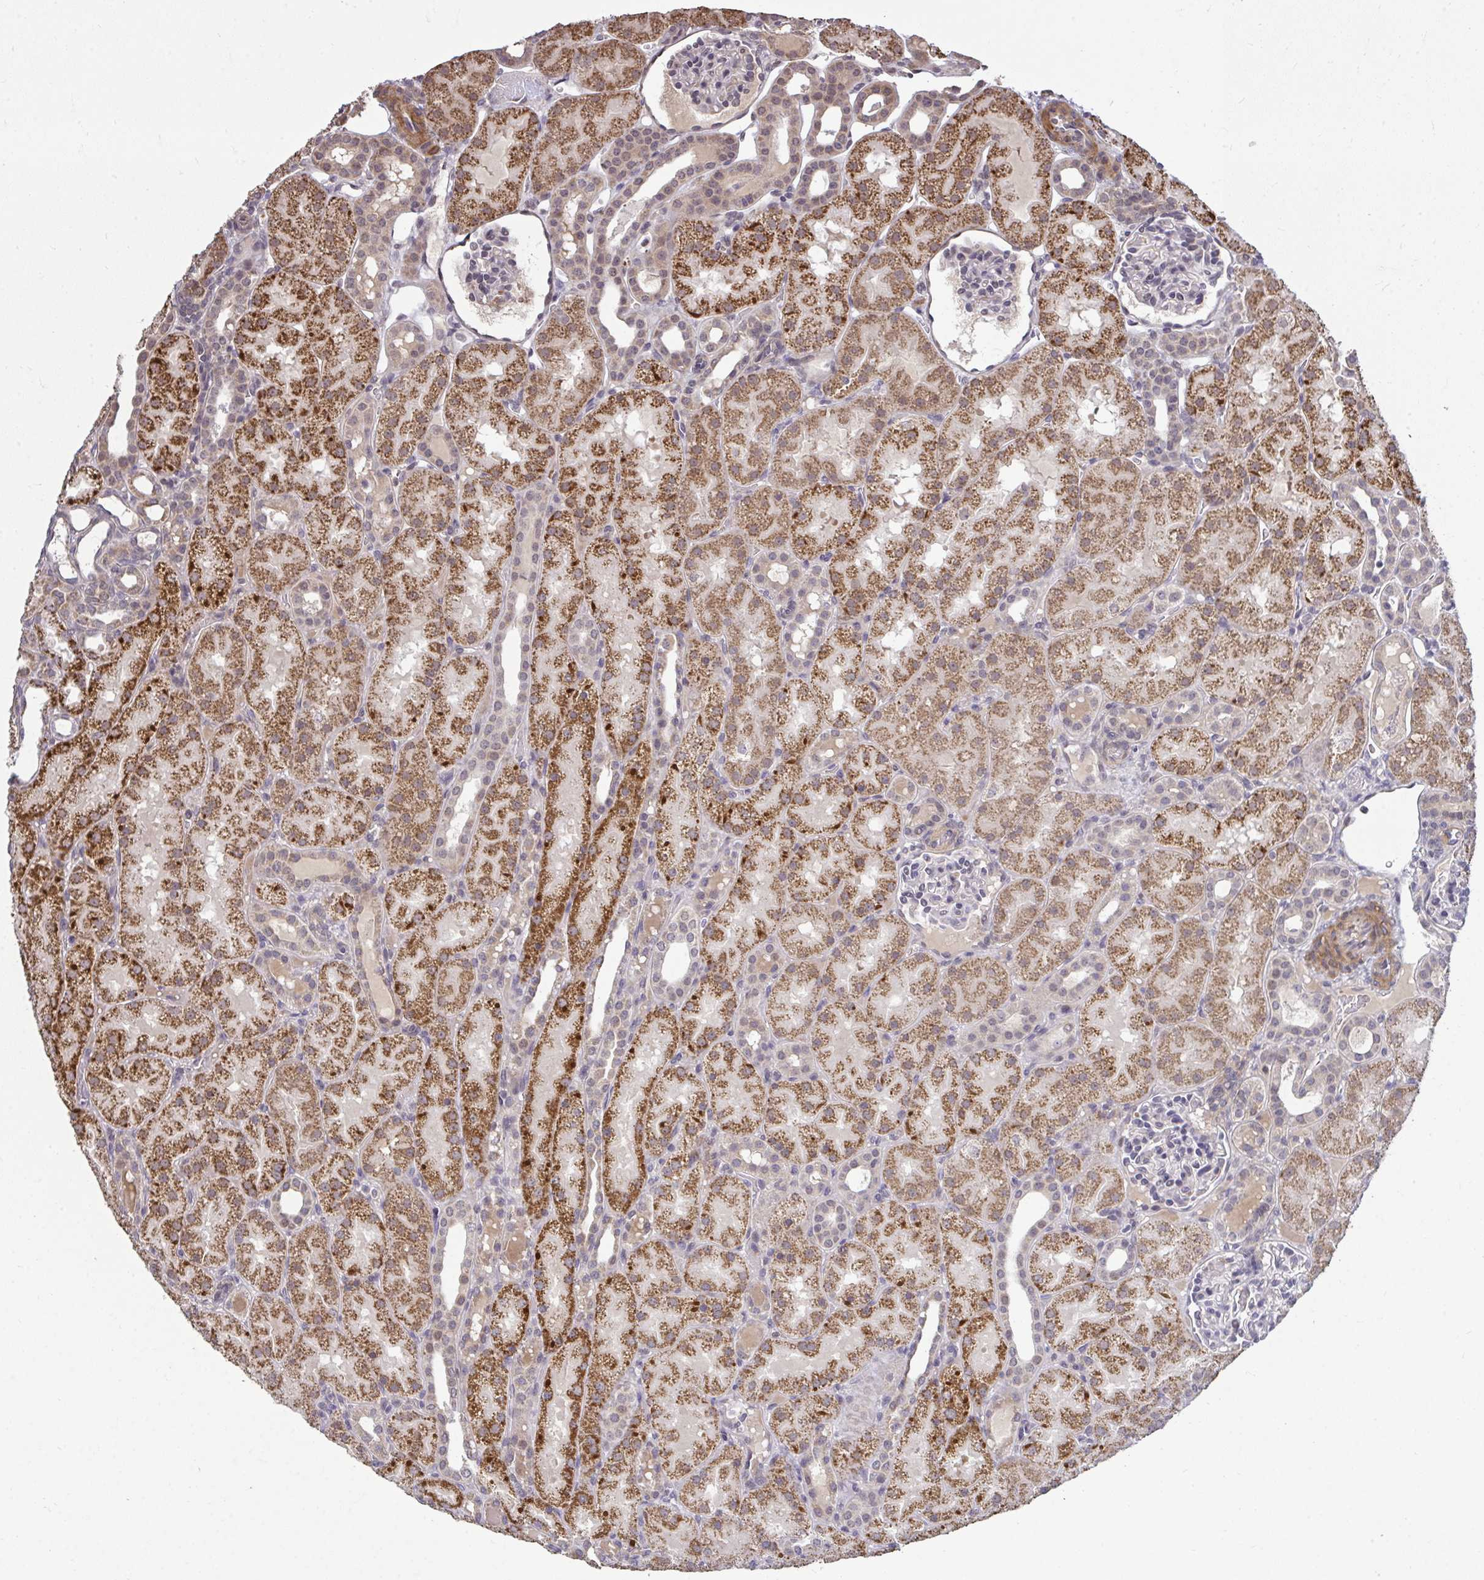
{"staining": {"intensity": "moderate", "quantity": "<25%", "location": "cytoplasmic/membranous"}, "tissue": "kidney", "cell_type": "Cells in glomeruli", "image_type": "normal", "snomed": [{"axis": "morphology", "description": "Normal tissue, NOS"}, {"axis": "topography", "description": "Kidney"}], "caption": "Unremarkable kidney exhibits moderate cytoplasmic/membranous positivity in approximately <25% of cells in glomeruli, visualized by immunohistochemistry. (Stains: DAB in brown, nuclei in blue, Microscopy: brightfield microscopy at high magnification).", "gene": "ZSCAN9", "patient": {"sex": "male", "age": 2}}